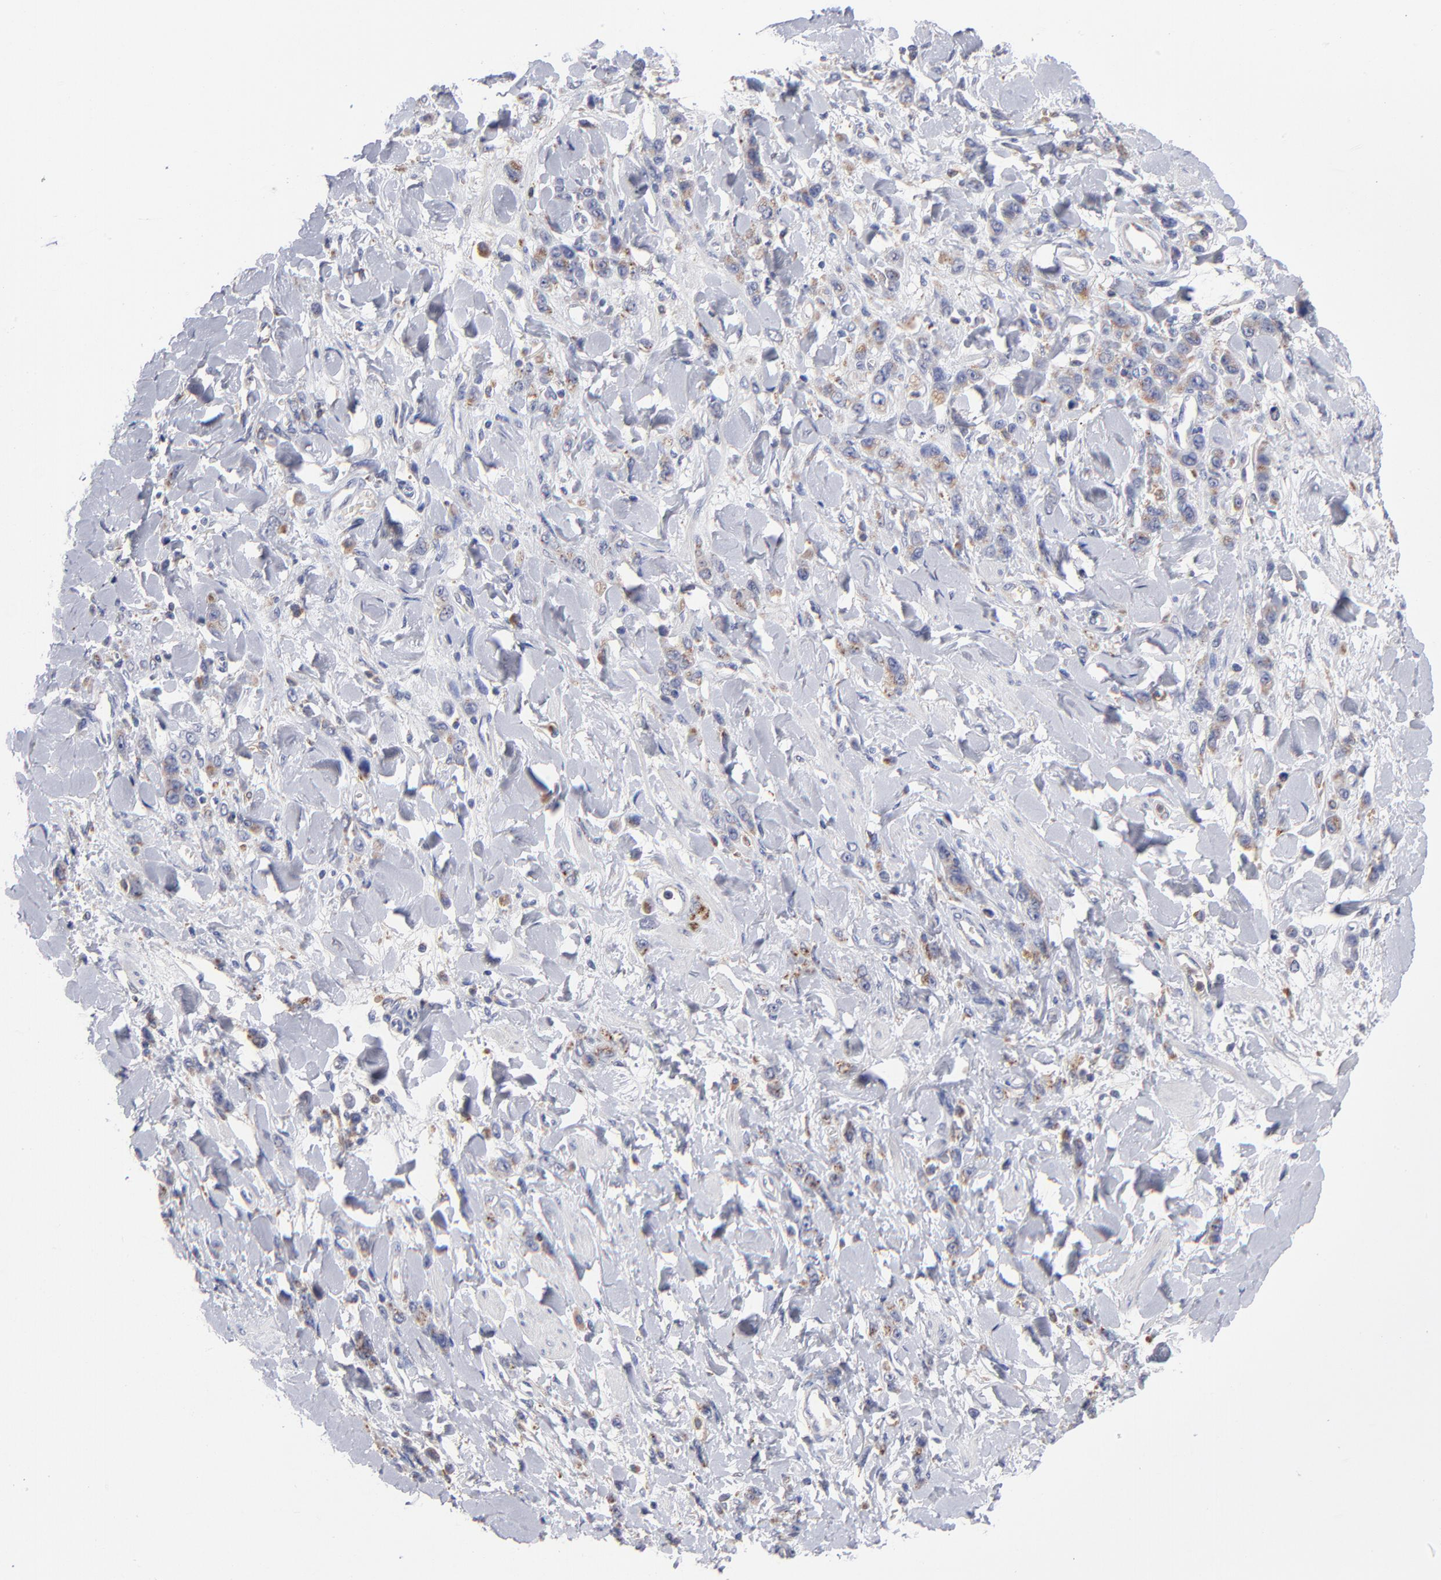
{"staining": {"intensity": "moderate", "quantity": "25%-75%", "location": "cytoplasmic/membranous"}, "tissue": "stomach cancer", "cell_type": "Tumor cells", "image_type": "cancer", "snomed": [{"axis": "morphology", "description": "Normal tissue, NOS"}, {"axis": "morphology", "description": "Adenocarcinoma, NOS"}, {"axis": "topography", "description": "Stomach"}], "caption": "Stomach cancer tissue shows moderate cytoplasmic/membranous positivity in about 25%-75% of tumor cells, visualized by immunohistochemistry.", "gene": "RRAGB", "patient": {"sex": "male", "age": 82}}